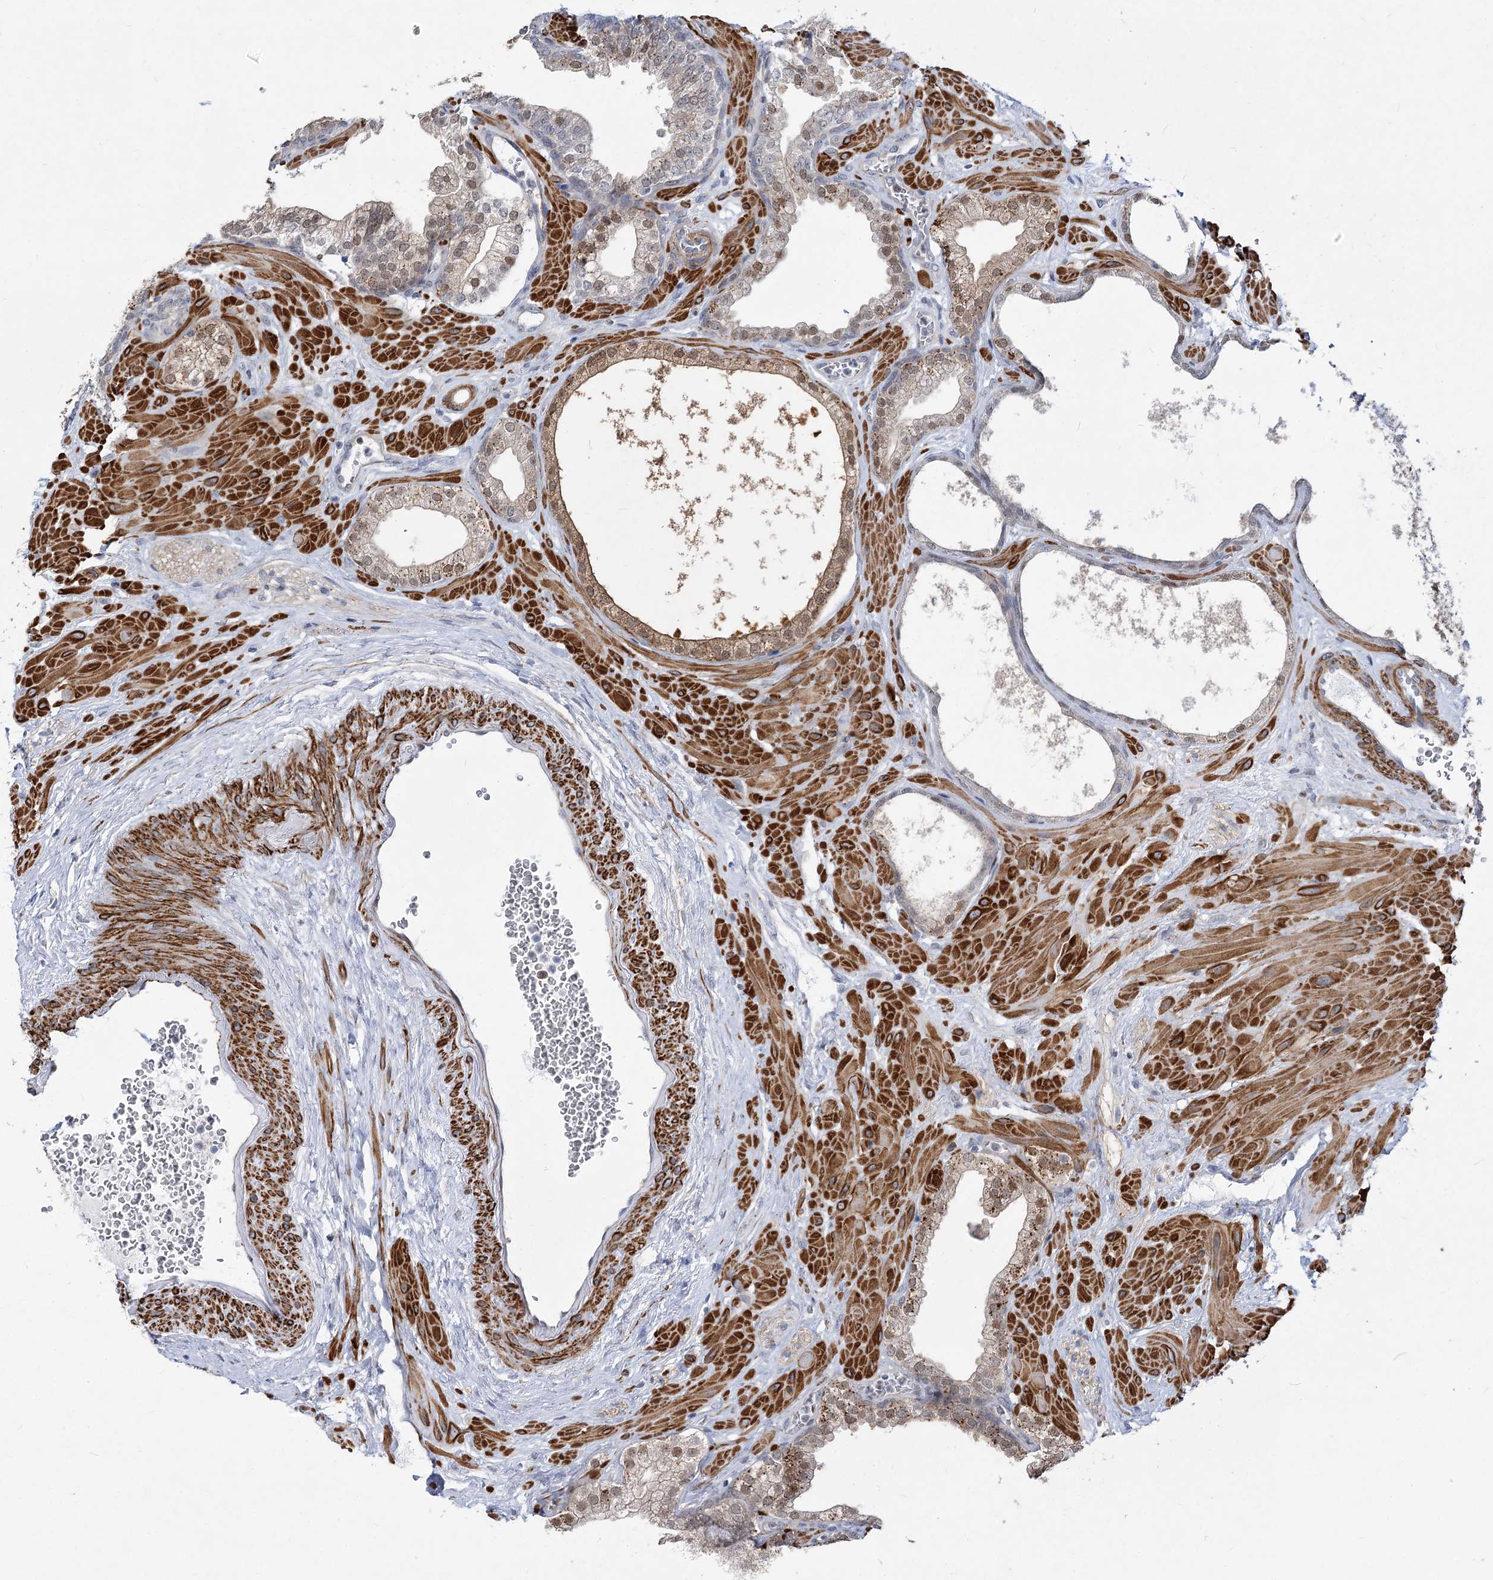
{"staining": {"intensity": "moderate", "quantity": "25%-75%", "location": "cytoplasmic/membranous,nuclear"}, "tissue": "prostate", "cell_type": "Glandular cells", "image_type": "normal", "snomed": [{"axis": "morphology", "description": "Normal tissue, NOS"}, {"axis": "morphology", "description": "Urothelial carcinoma, Low grade"}, {"axis": "topography", "description": "Urinary bladder"}, {"axis": "topography", "description": "Prostate"}], "caption": "The micrograph shows staining of normal prostate, revealing moderate cytoplasmic/membranous,nuclear protein staining (brown color) within glandular cells.", "gene": "ARSI", "patient": {"sex": "male", "age": 60}}